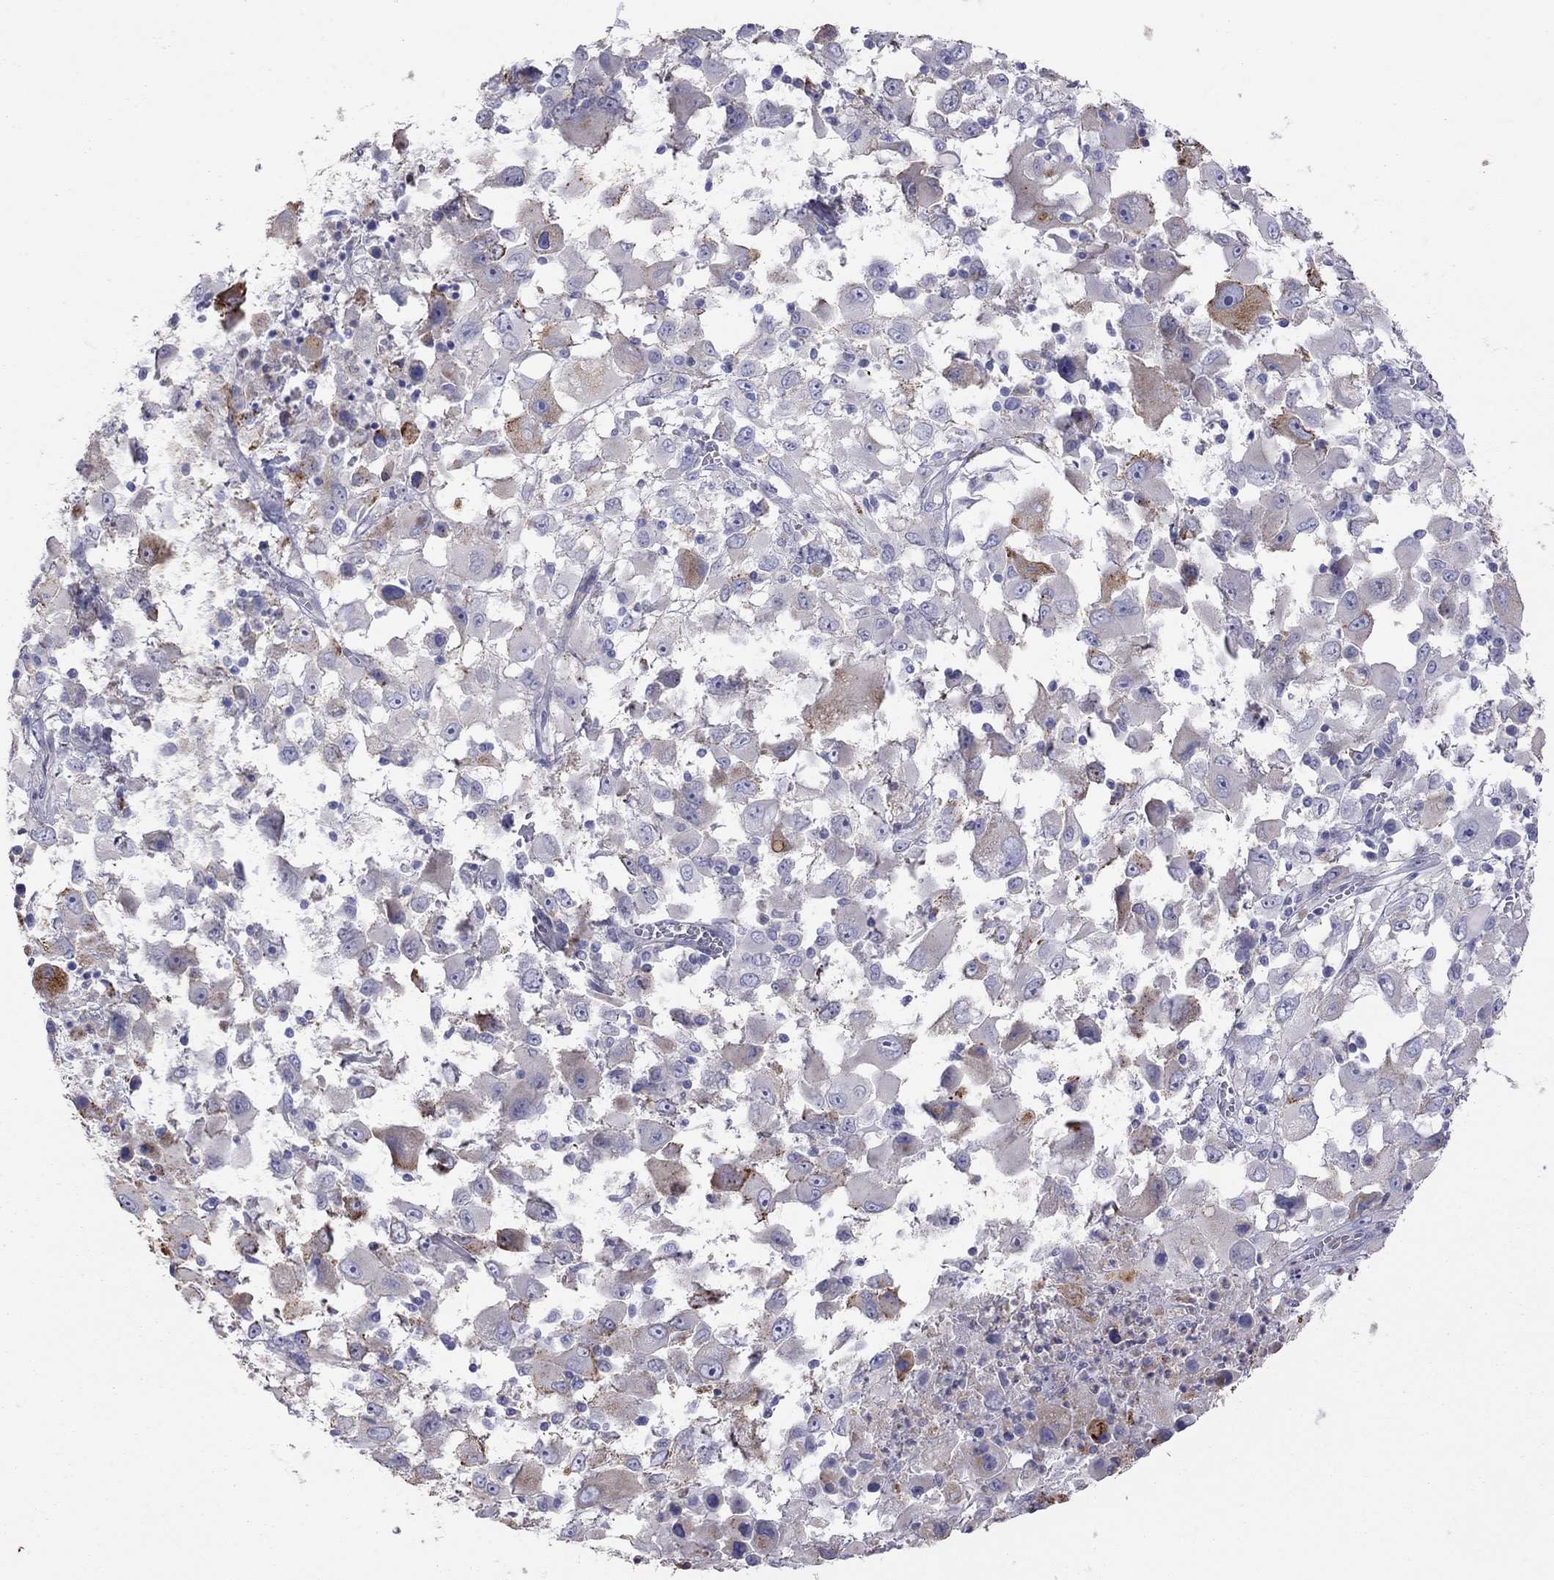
{"staining": {"intensity": "negative", "quantity": "none", "location": "none"}, "tissue": "melanoma", "cell_type": "Tumor cells", "image_type": "cancer", "snomed": [{"axis": "morphology", "description": "Malignant melanoma, Metastatic site"}, {"axis": "topography", "description": "Soft tissue"}], "caption": "A photomicrograph of malignant melanoma (metastatic site) stained for a protein exhibits no brown staining in tumor cells.", "gene": "STAR", "patient": {"sex": "male", "age": 50}}